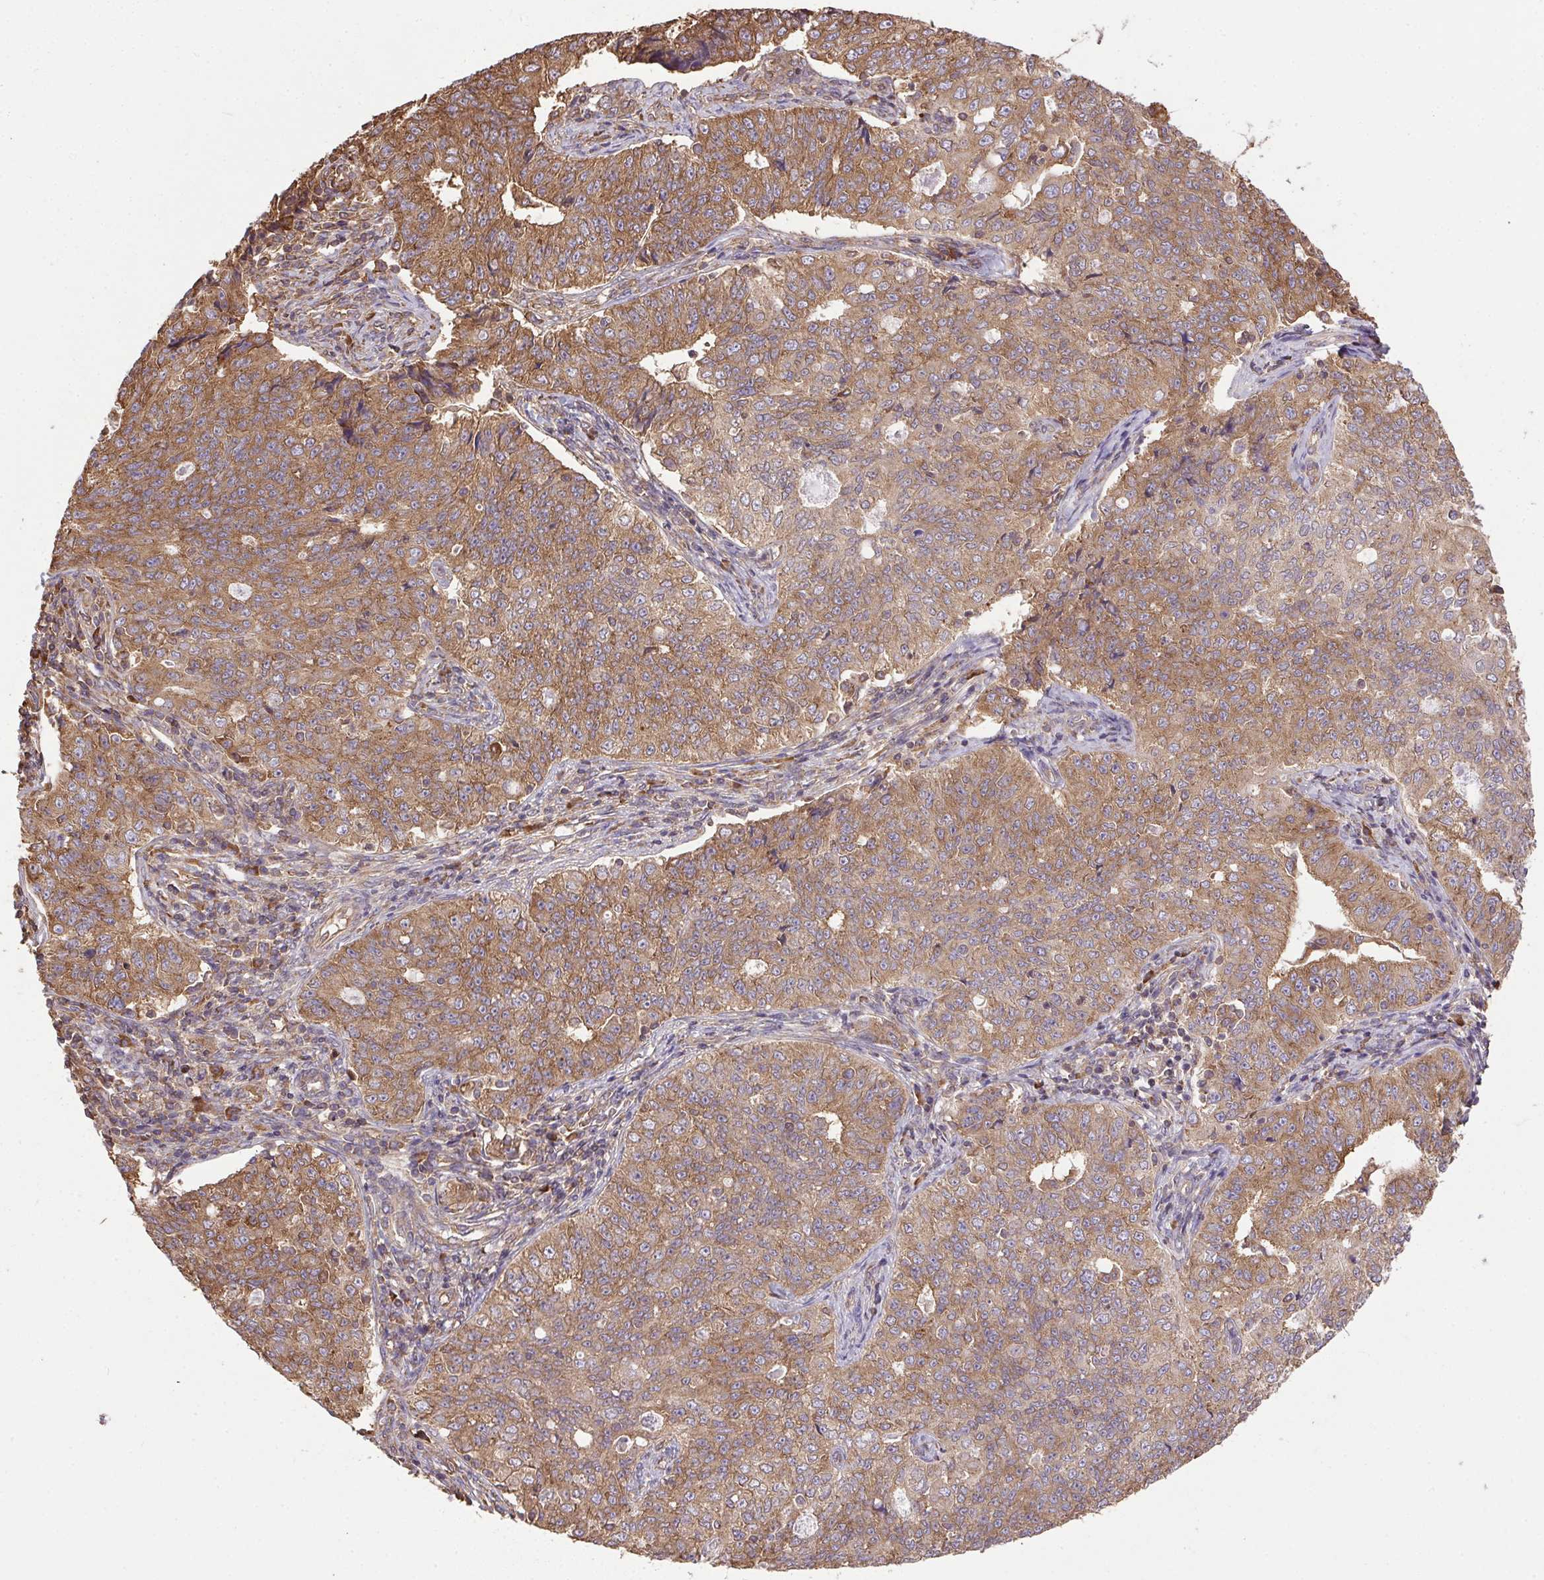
{"staining": {"intensity": "moderate", "quantity": ">75%", "location": "cytoplasmic/membranous"}, "tissue": "endometrial cancer", "cell_type": "Tumor cells", "image_type": "cancer", "snomed": [{"axis": "morphology", "description": "Adenocarcinoma, NOS"}, {"axis": "topography", "description": "Endometrium"}], "caption": "Moderate cytoplasmic/membranous expression is seen in about >75% of tumor cells in adenocarcinoma (endometrial).", "gene": "EIF2S1", "patient": {"sex": "female", "age": 43}}